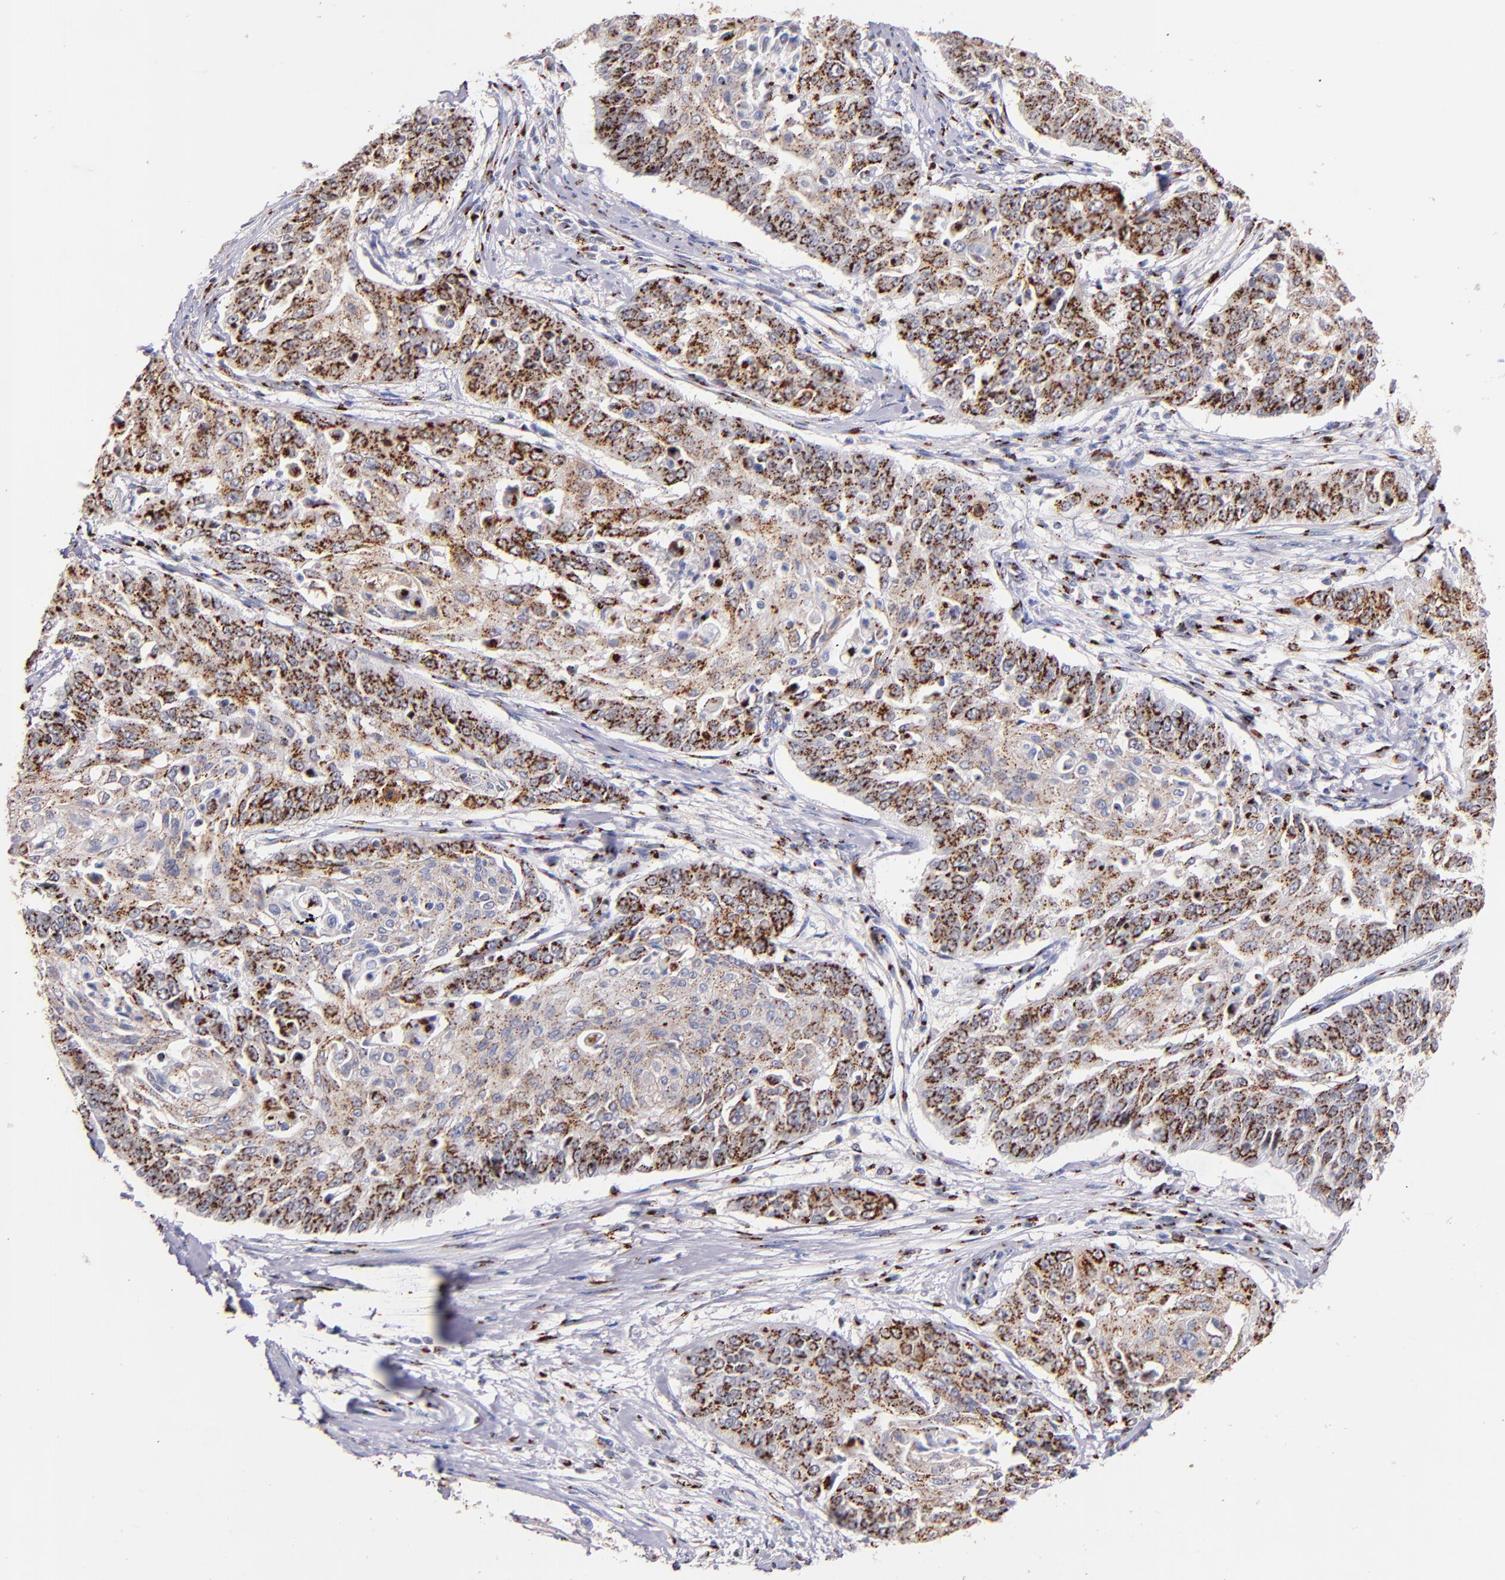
{"staining": {"intensity": "strong", "quantity": ">75%", "location": "cytoplasmic/membranous"}, "tissue": "cervical cancer", "cell_type": "Tumor cells", "image_type": "cancer", "snomed": [{"axis": "morphology", "description": "Squamous cell carcinoma, NOS"}, {"axis": "topography", "description": "Cervix"}], "caption": "Human cervical cancer stained with a brown dye exhibits strong cytoplasmic/membranous positive positivity in approximately >75% of tumor cells.", "gene": "GOLIM4", "patient": {"sex": "female", "age": 64}}